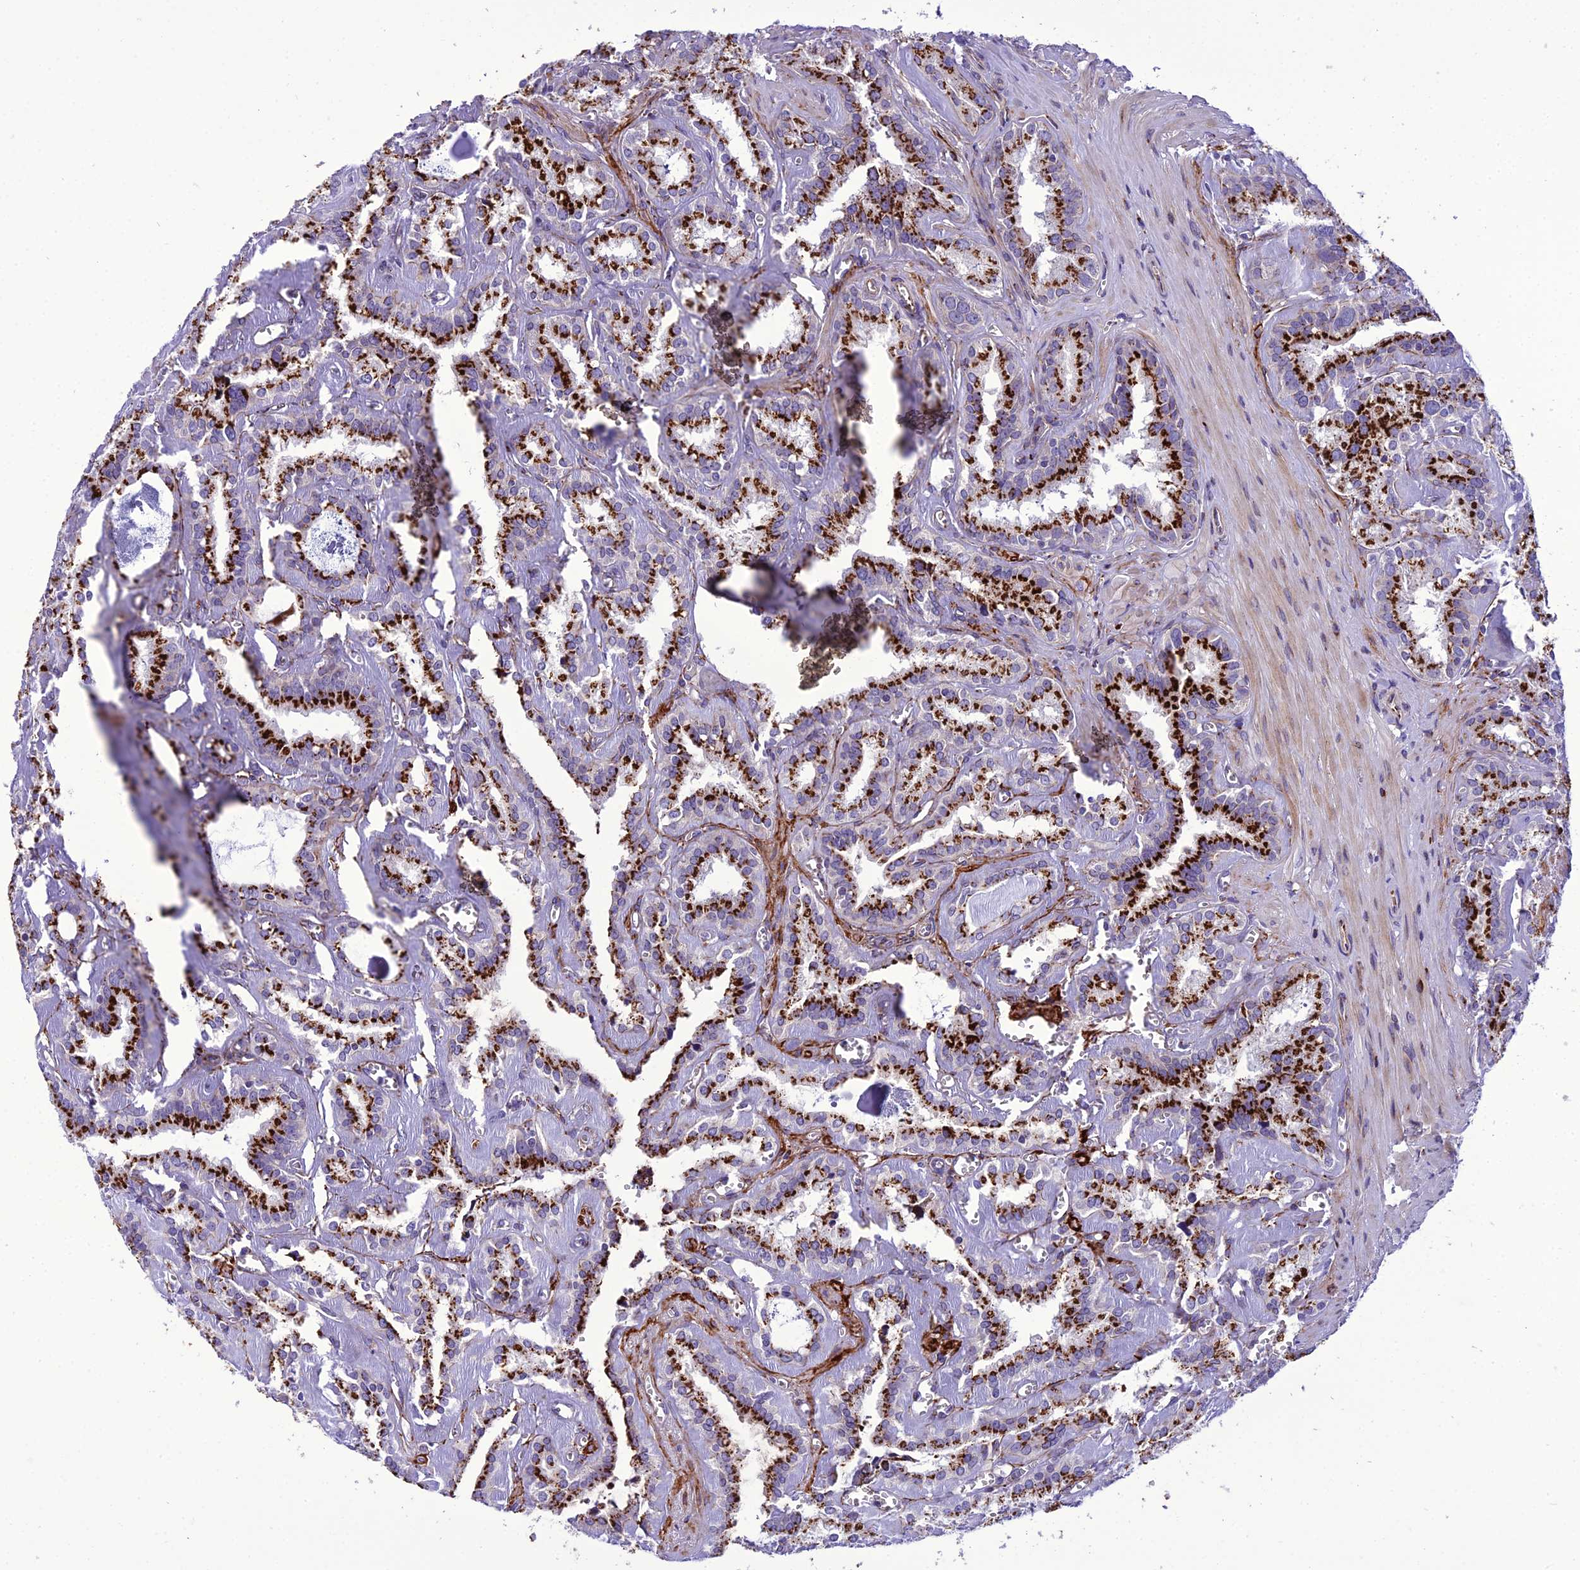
{"staining": {"intensity": "strong", "quantity": ">75%", "location": "cytoplasmic/membranous"}, "tissue": "seminal vesicle", "cell_type": "Glandular cells", "image_type": "normal", "snomed": [{"axis": "morphology", "description": "Normal tissue, NOS"}, {"axis": "topography", "description": "Prostate"}, {"axis": "topography", "description": "Seminal veicle"}], "caption": "Protein staining of normal seminal vesicle reveals strong cytoplasmic/membranous expression in approximately >75% of glandular cells. The staining was performed using DAB, with brown indicating positive protein expression. Nuclei are stained blue with hematoxylin.", "gene": "GOLM2", "patient": {"sex": "male", "age": 59}}